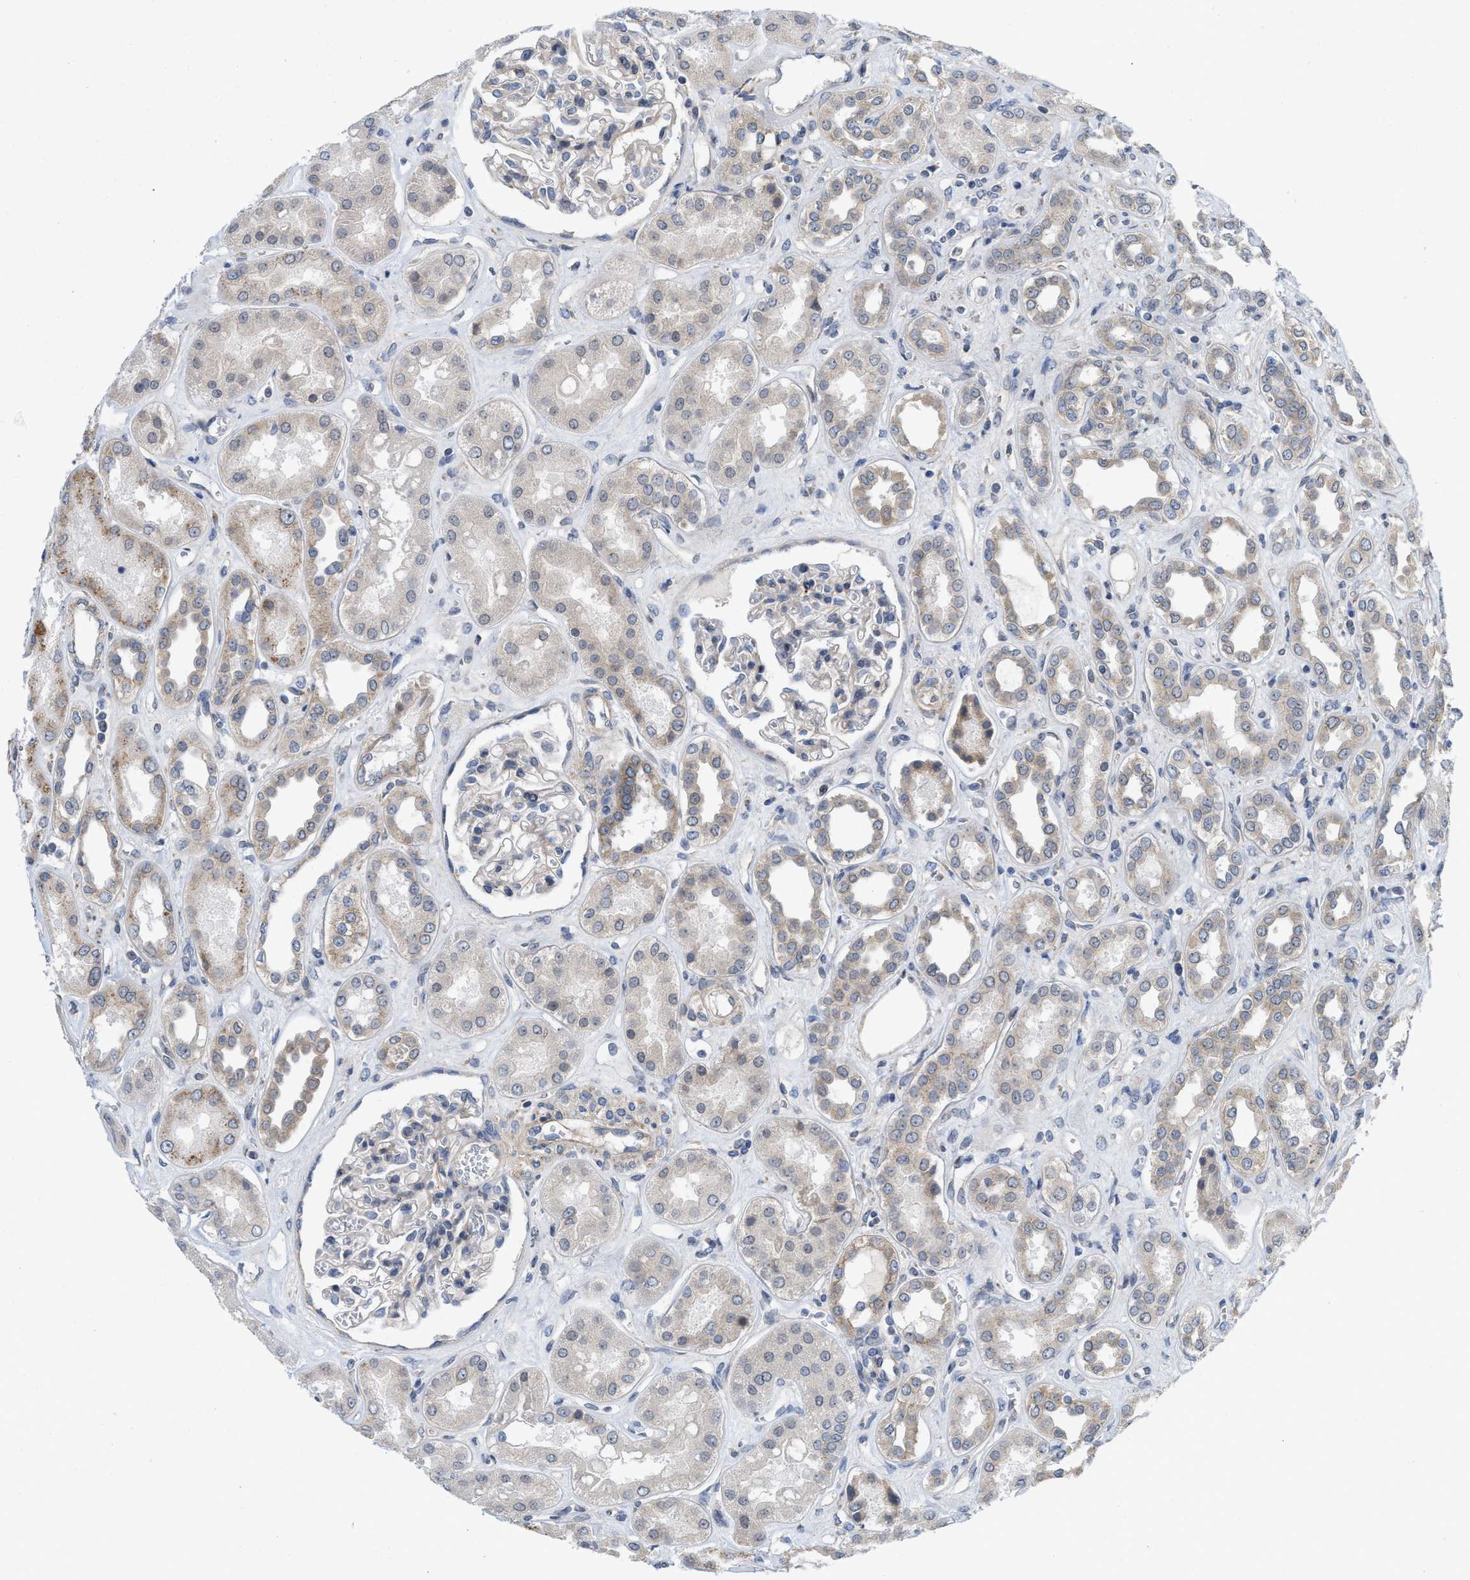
{"staining": {"intensity": "weak", "quantity": "<25%", "location": "cytoplasmic/membranous"}, "tissue": "kidney", "cell_type": "Cells in glomeruli", "image_type": "normal", "snomed": [{"axis": "morphology", "description": "Normal tissue, NOS"}, {"axis": "topography", "description": "Kidney"}], "caption": "The immunohistochemistry micrograph has no significant expression in cells in glomeruli of kidney.", "gene": "EOGT", "patient": {"sex": "male", "age": 59}}